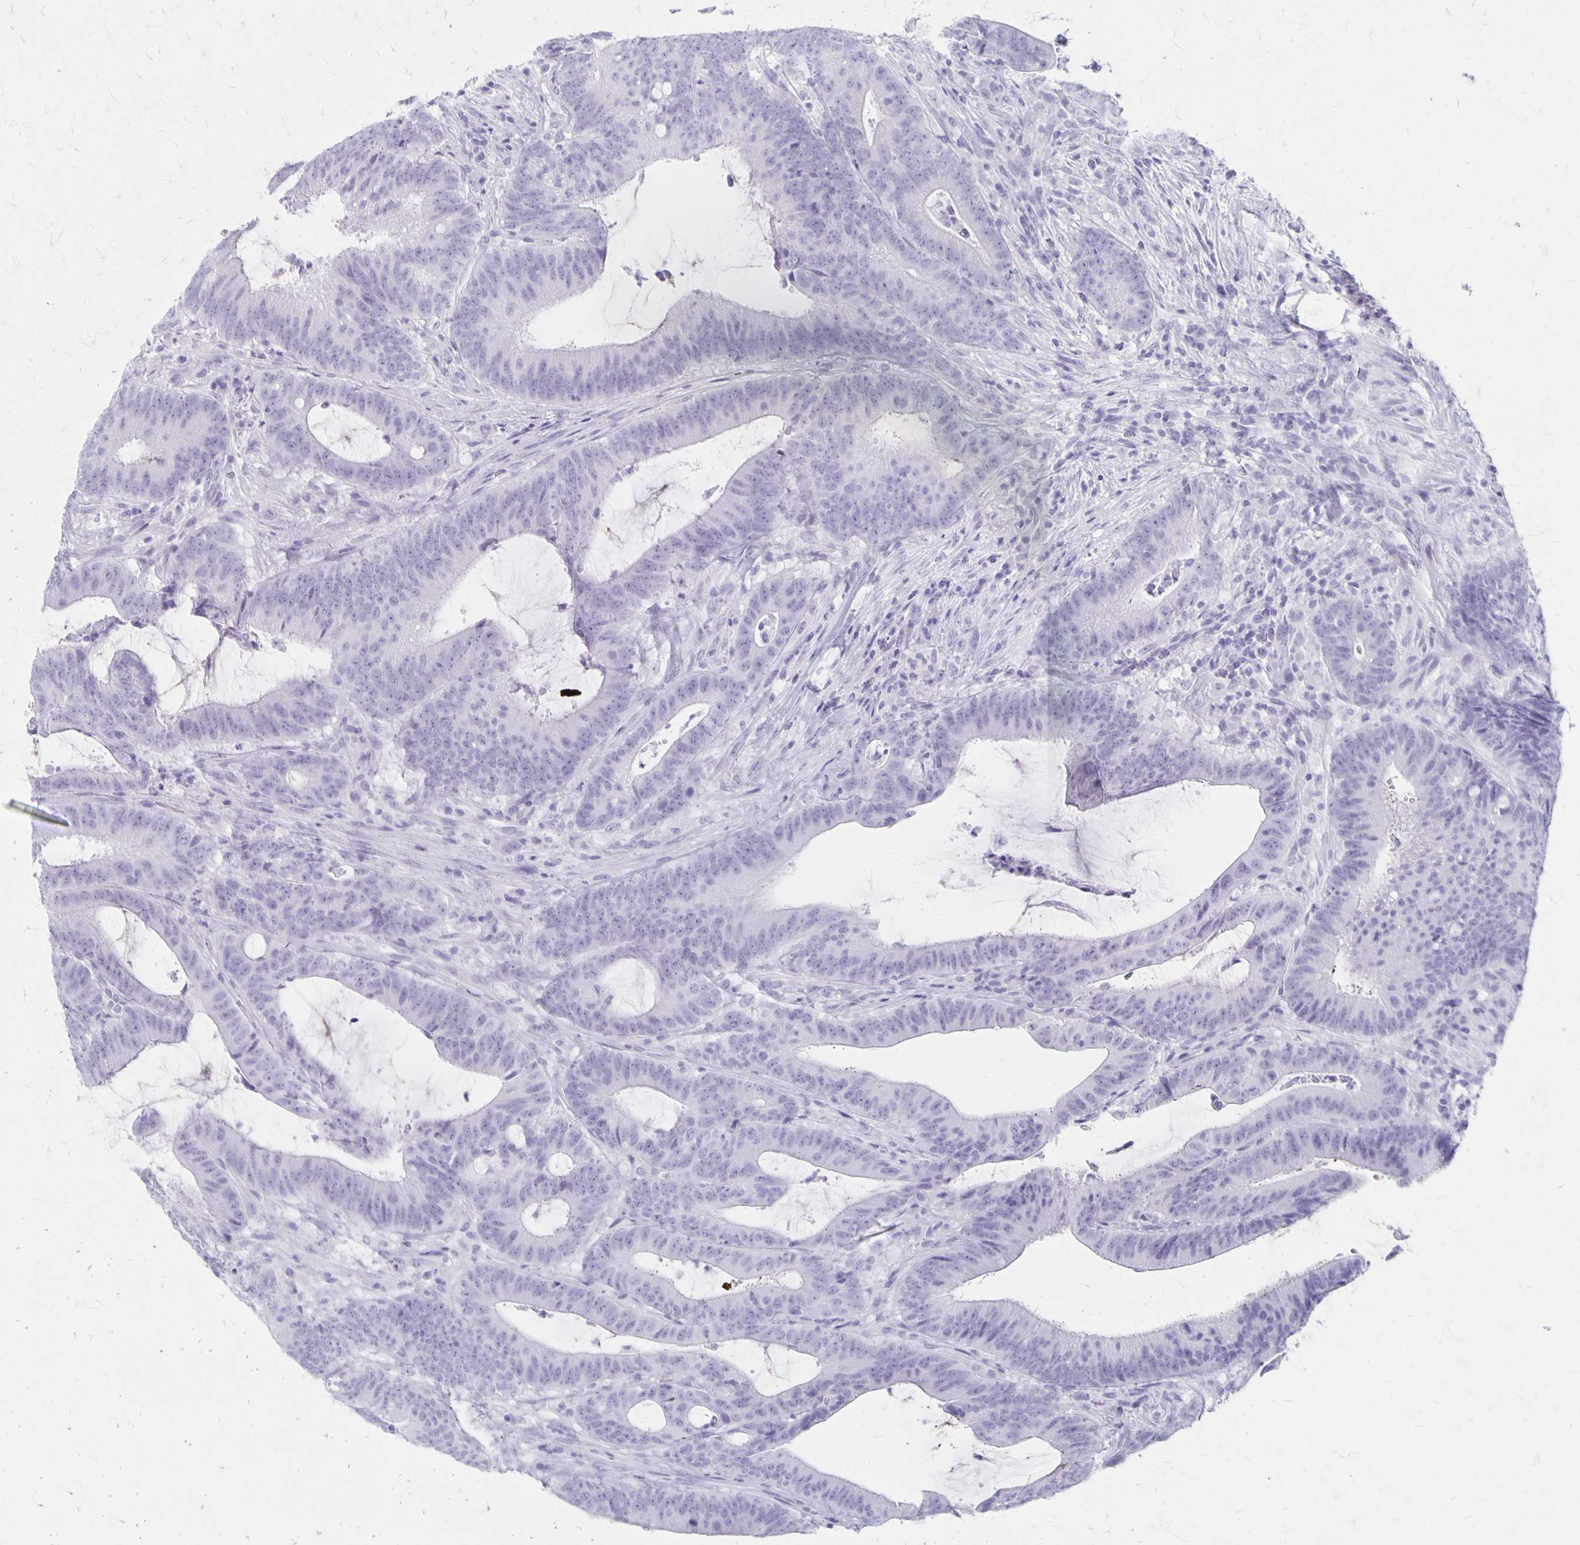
{"staining": {"intensity": "negative", "quantity": "none", "location": "none"}, "tissue": "colorectal cancer", "cell_type": "Tumor cells", "image_type": "cancer", "snomed": [{"axis": "morphology", "description": "Adenocarcinoma, NOS"}, {"axis": "topography", "description": "Colon"}], "caption": "A histopathology image of colorectal adenocarcinoma stained for a protein exhibits no brown staining in tumor cells.", "gene": "MAGEC2", "patient": {"sex": "female", "age": 43}}